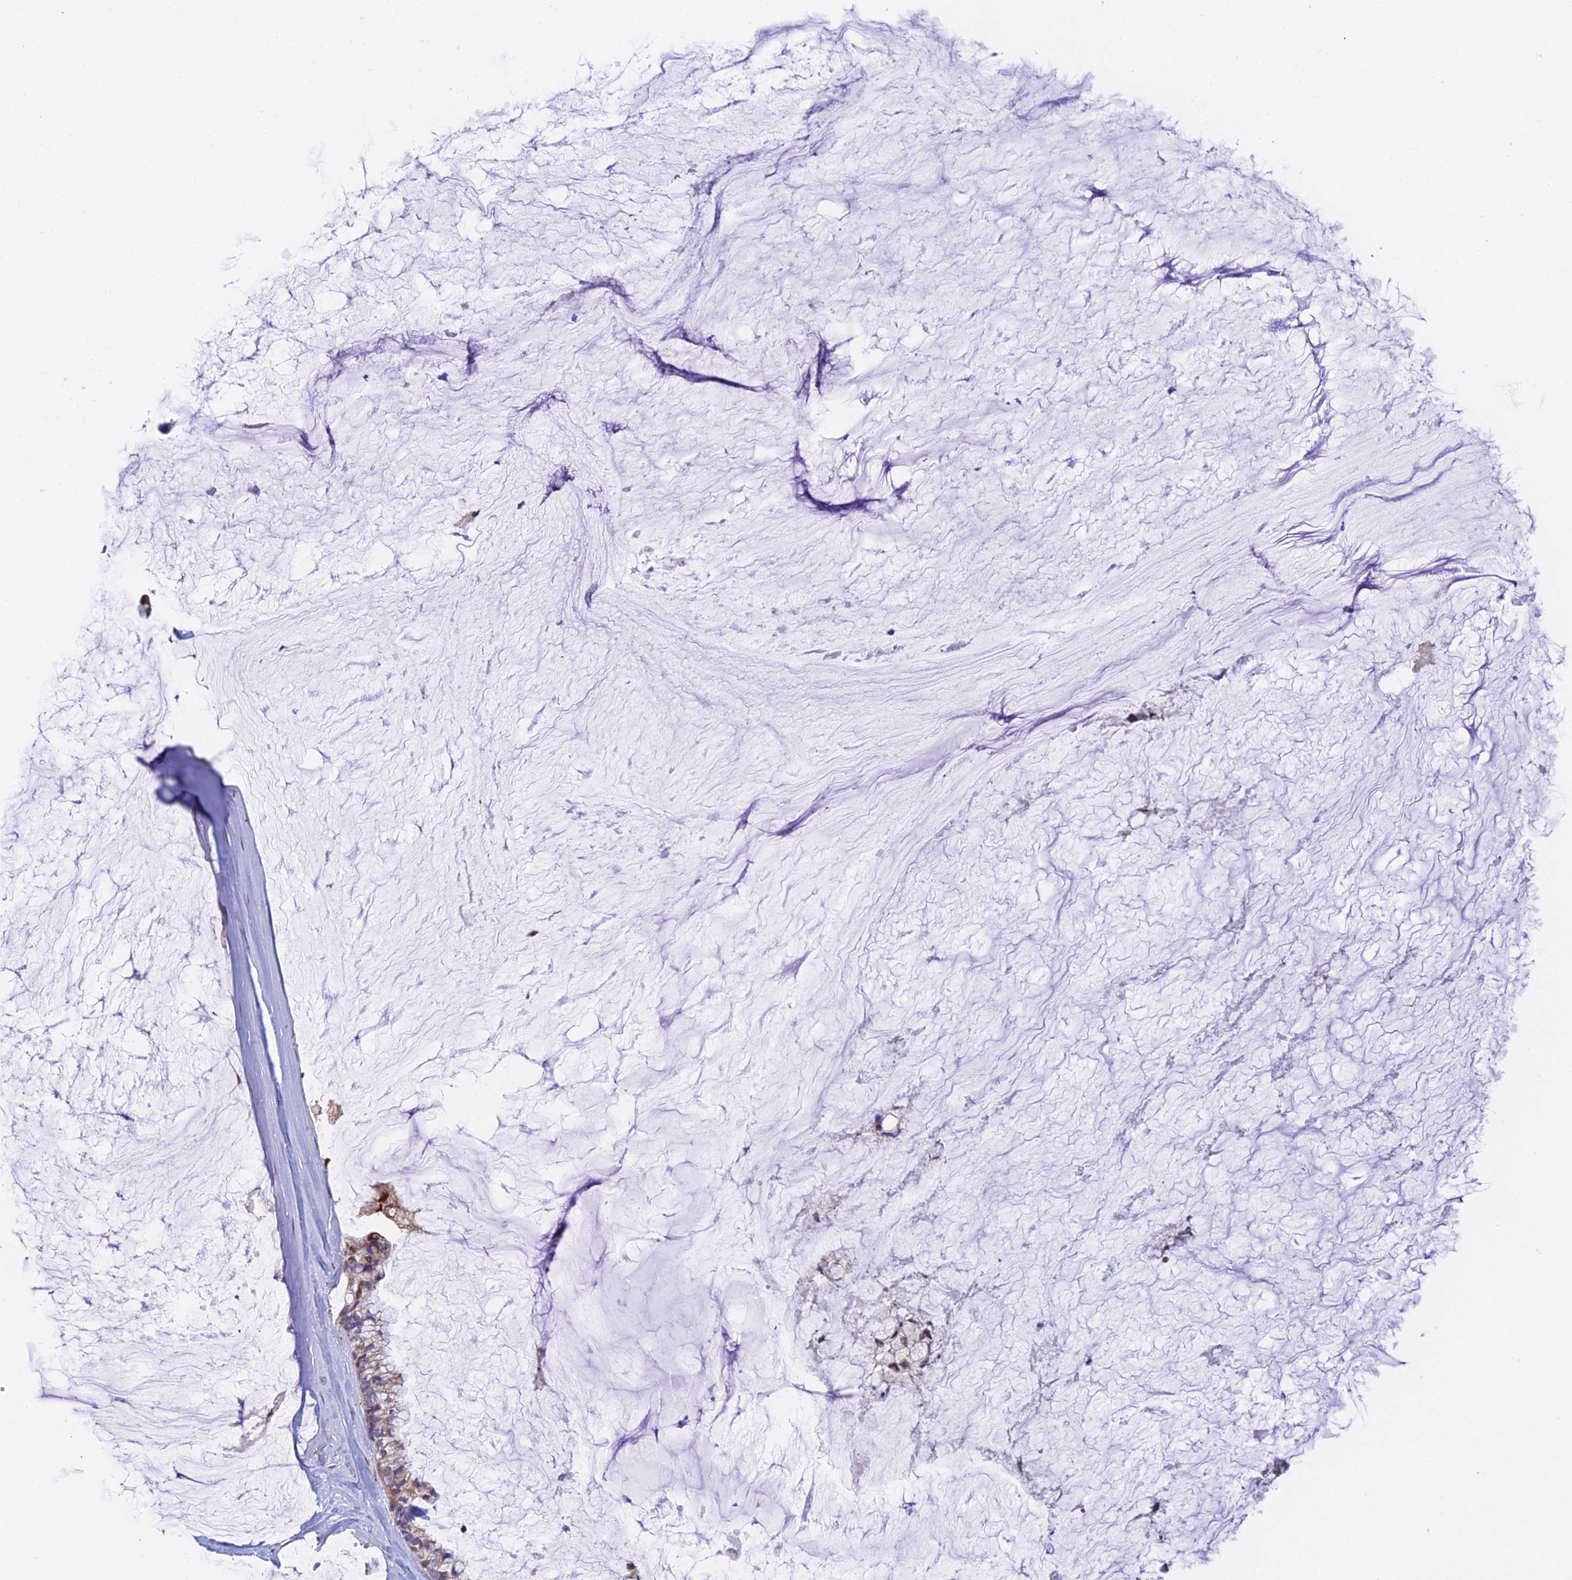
{"staining": {"intensity": "moderate", "quantity": "25%-75%", "location": "nuclear"}, "tissue": "ovarian cancer", "cell_type": "Tumor cells", "image_type": "cancer", "snomed": [{"axis": "morphology", "description": "Cystadenocarcinoma, mucinous, NOS"}, {"axis": "topography", "description": "Ovary"}], "caption": "Protein staining of ovarian cancer tissue shows moderate nuclear staining in about 25%-75% of tumor cells.", "gene": "MRPL17", "patient": {"sex": "female", "age": 39}}